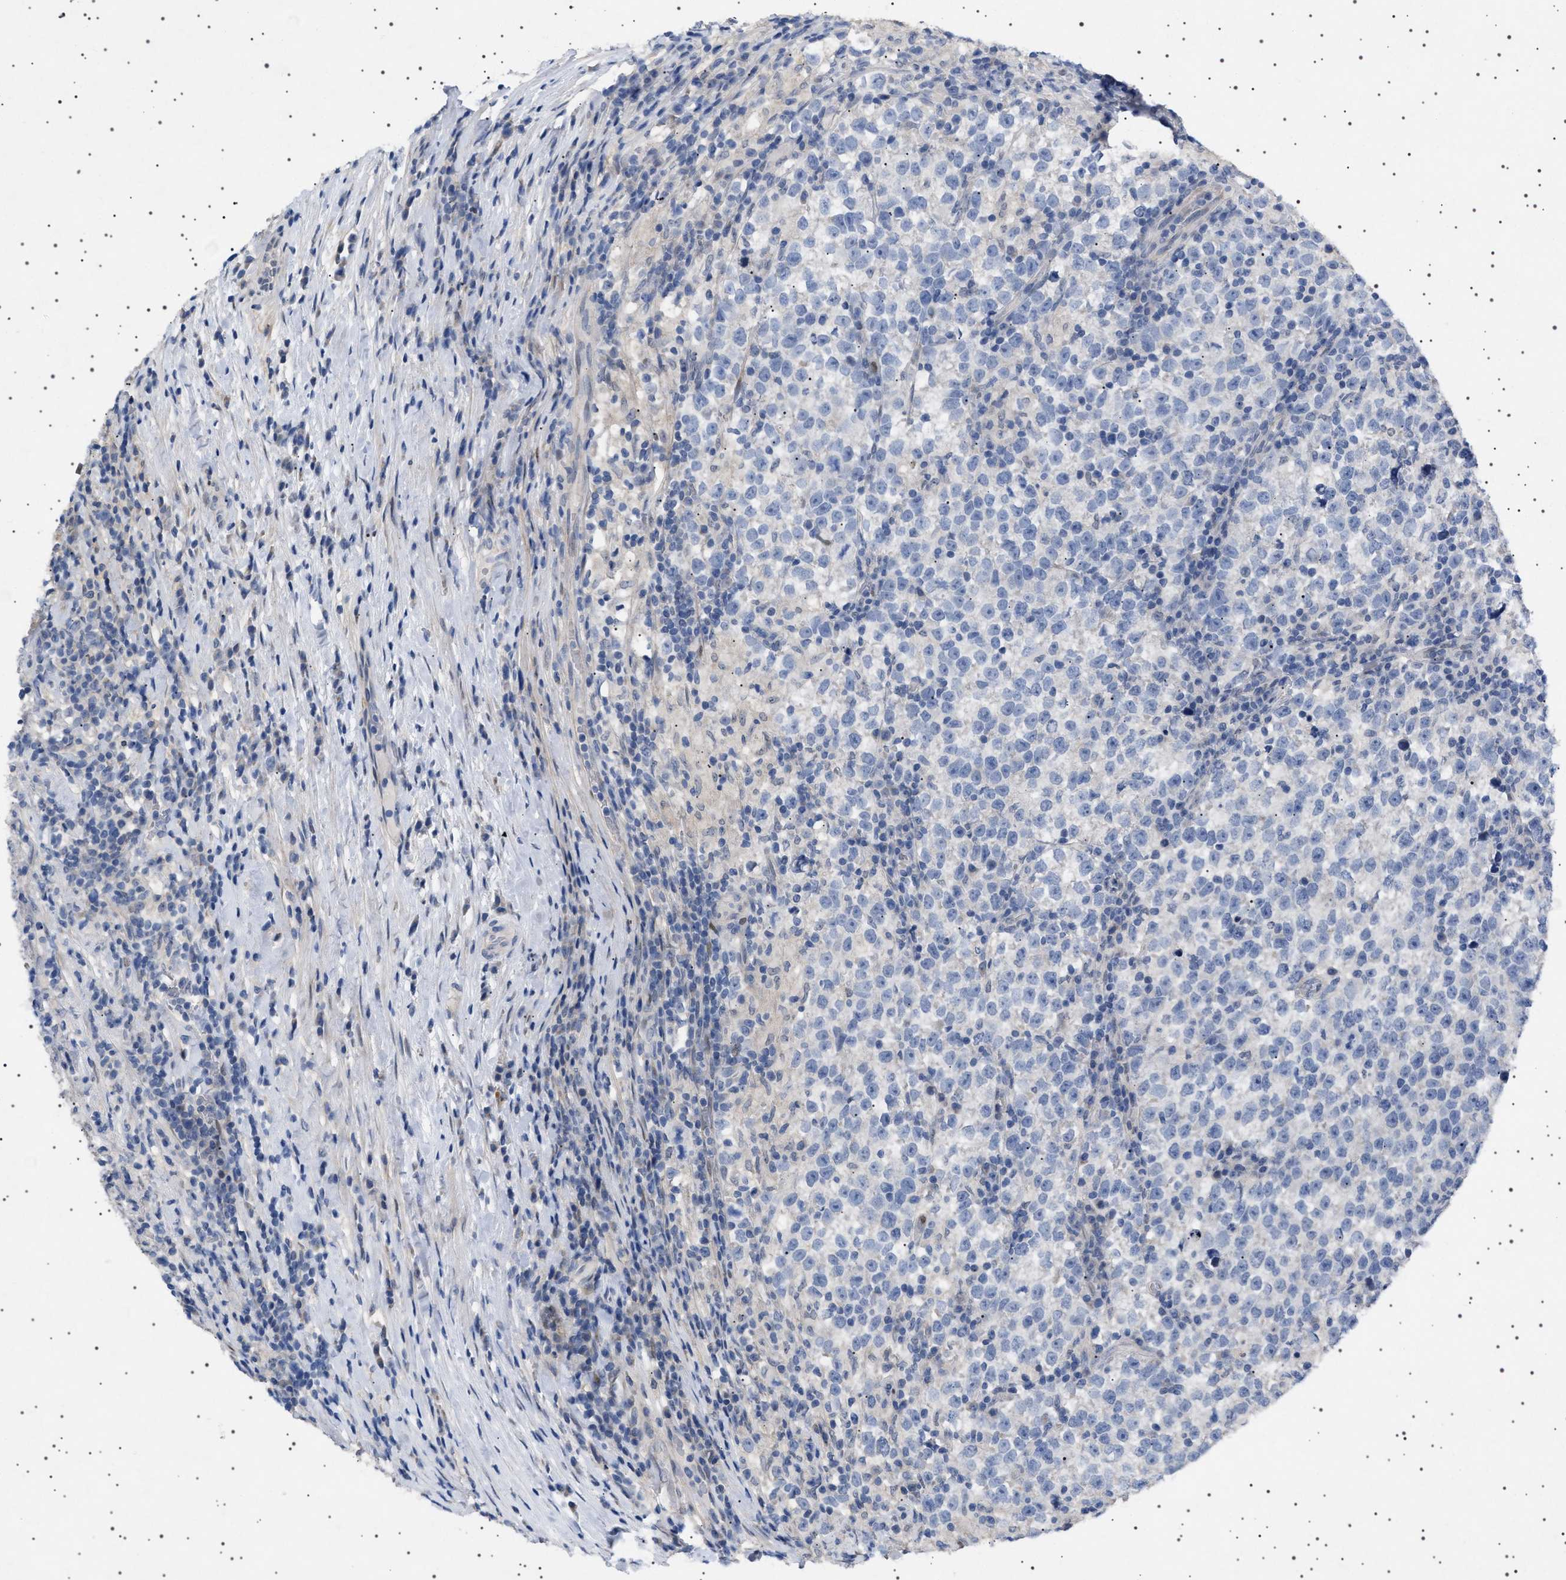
{"staining": {"intensity": "negative", "quantity": "none", "location": "none"}, "tissue": "testis cancer", "cell_type": "Tumor cells", "image_type": "cancer", "snomed": [{"axis": "morphology", "description": "Normal tissue, NOS"}, {"axis": "morphology", "description": "Seminoma, NOS"}, {"axis": "topography", "description": "Testis"}], "caption": "Human testis seminoma stained for a protein using IHC demonstrates no staining in tumor cells.", "gene": "HTR1A", "patient": {"sex": "male", "age": 43}}